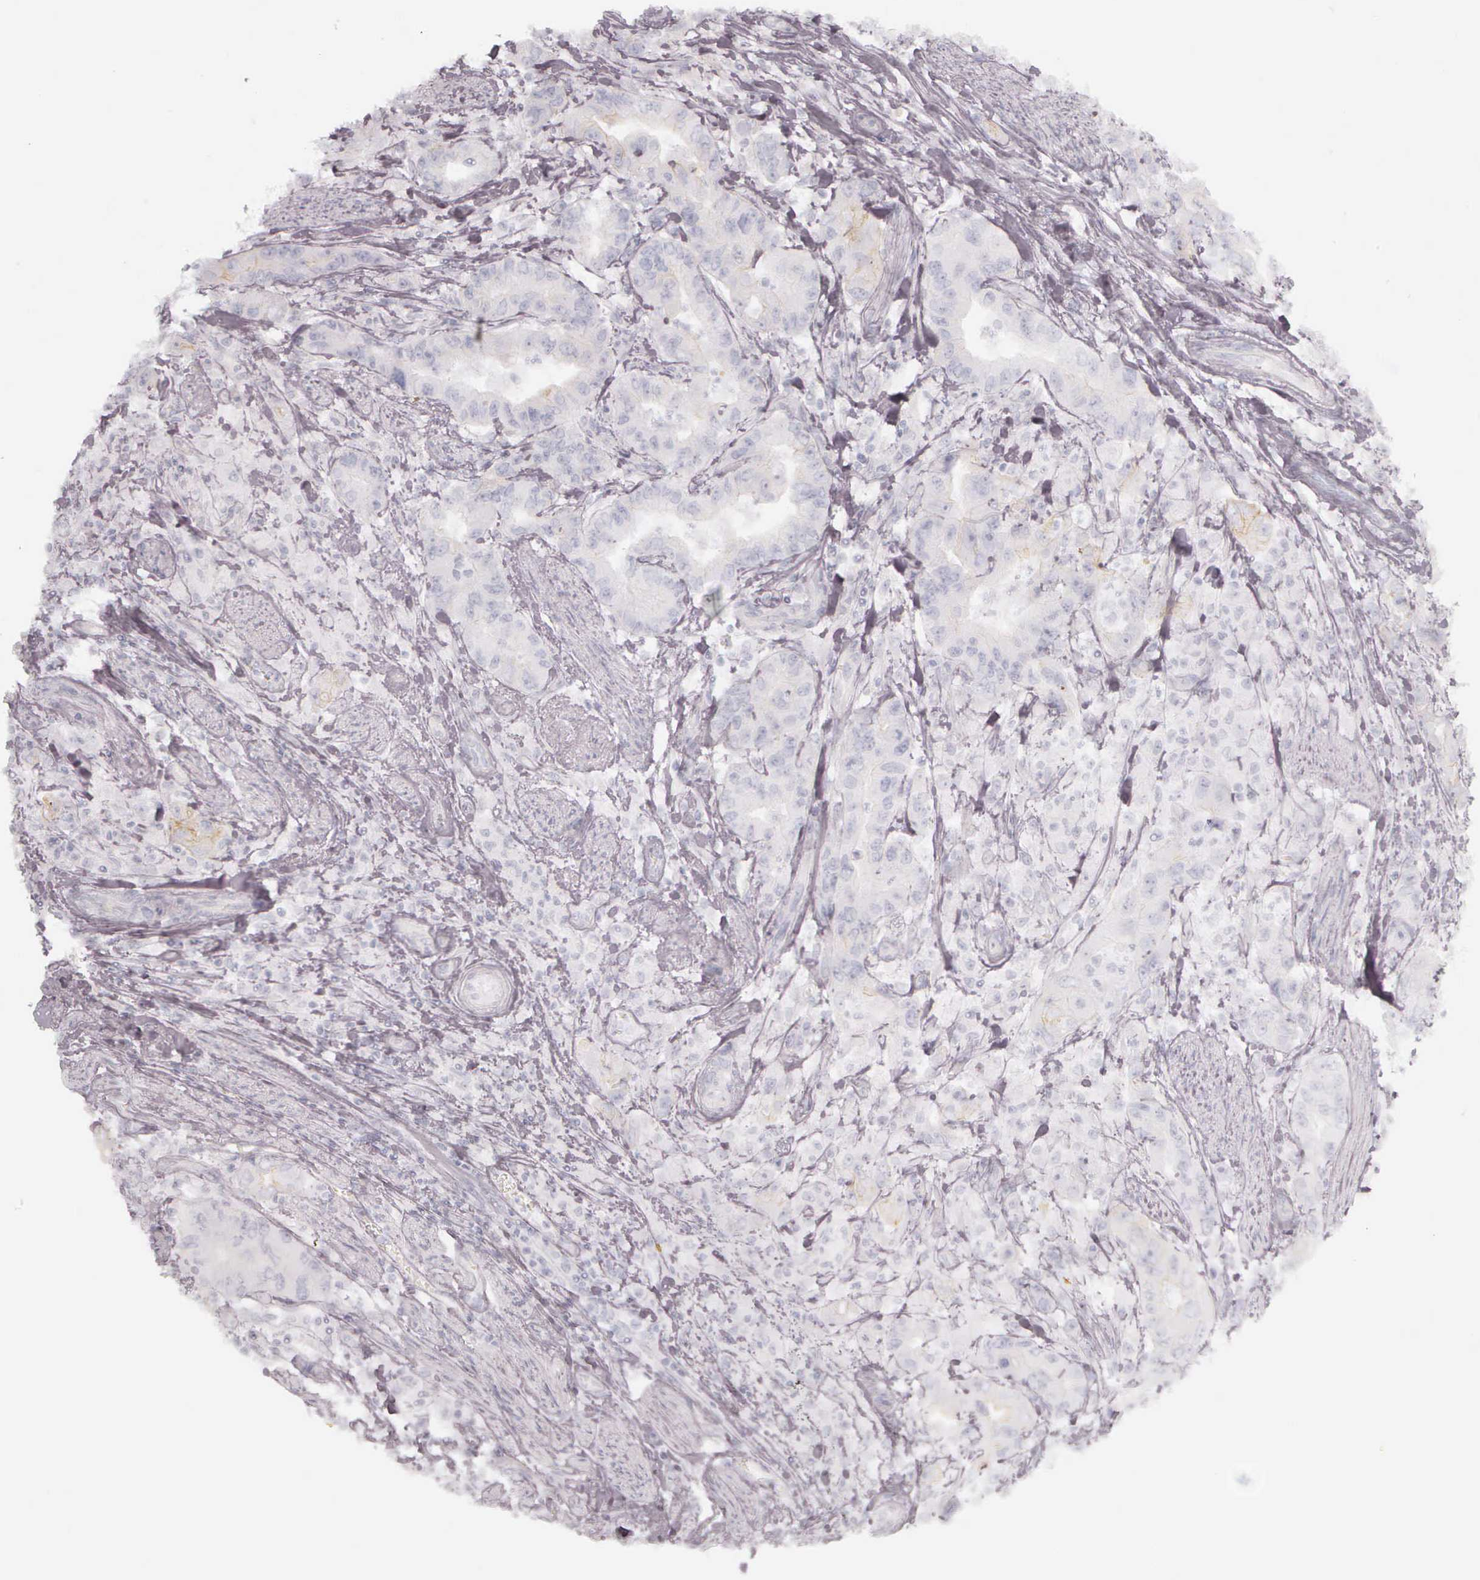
{"staining": {"intensity": "negative", "quantity": "none", "location": "none"}, "tissue": "stomach cancer", "cell_type": "Tumor cells", "image_type": "cancer", "snomed": [{"axis": "morphology", "description": "Adenocarcinoma, NOS"}, {"axis": "topography", "description": "Pancreas"}, {"axis": "topography", "description": "Stomach, upper"}], "caption": "Adenocarcinoma (stomach) stained for a protein using IHC reveals no positivity tumor cells.", "gene": "KRT14", "patient": {"sex": "male", "age": 77}}